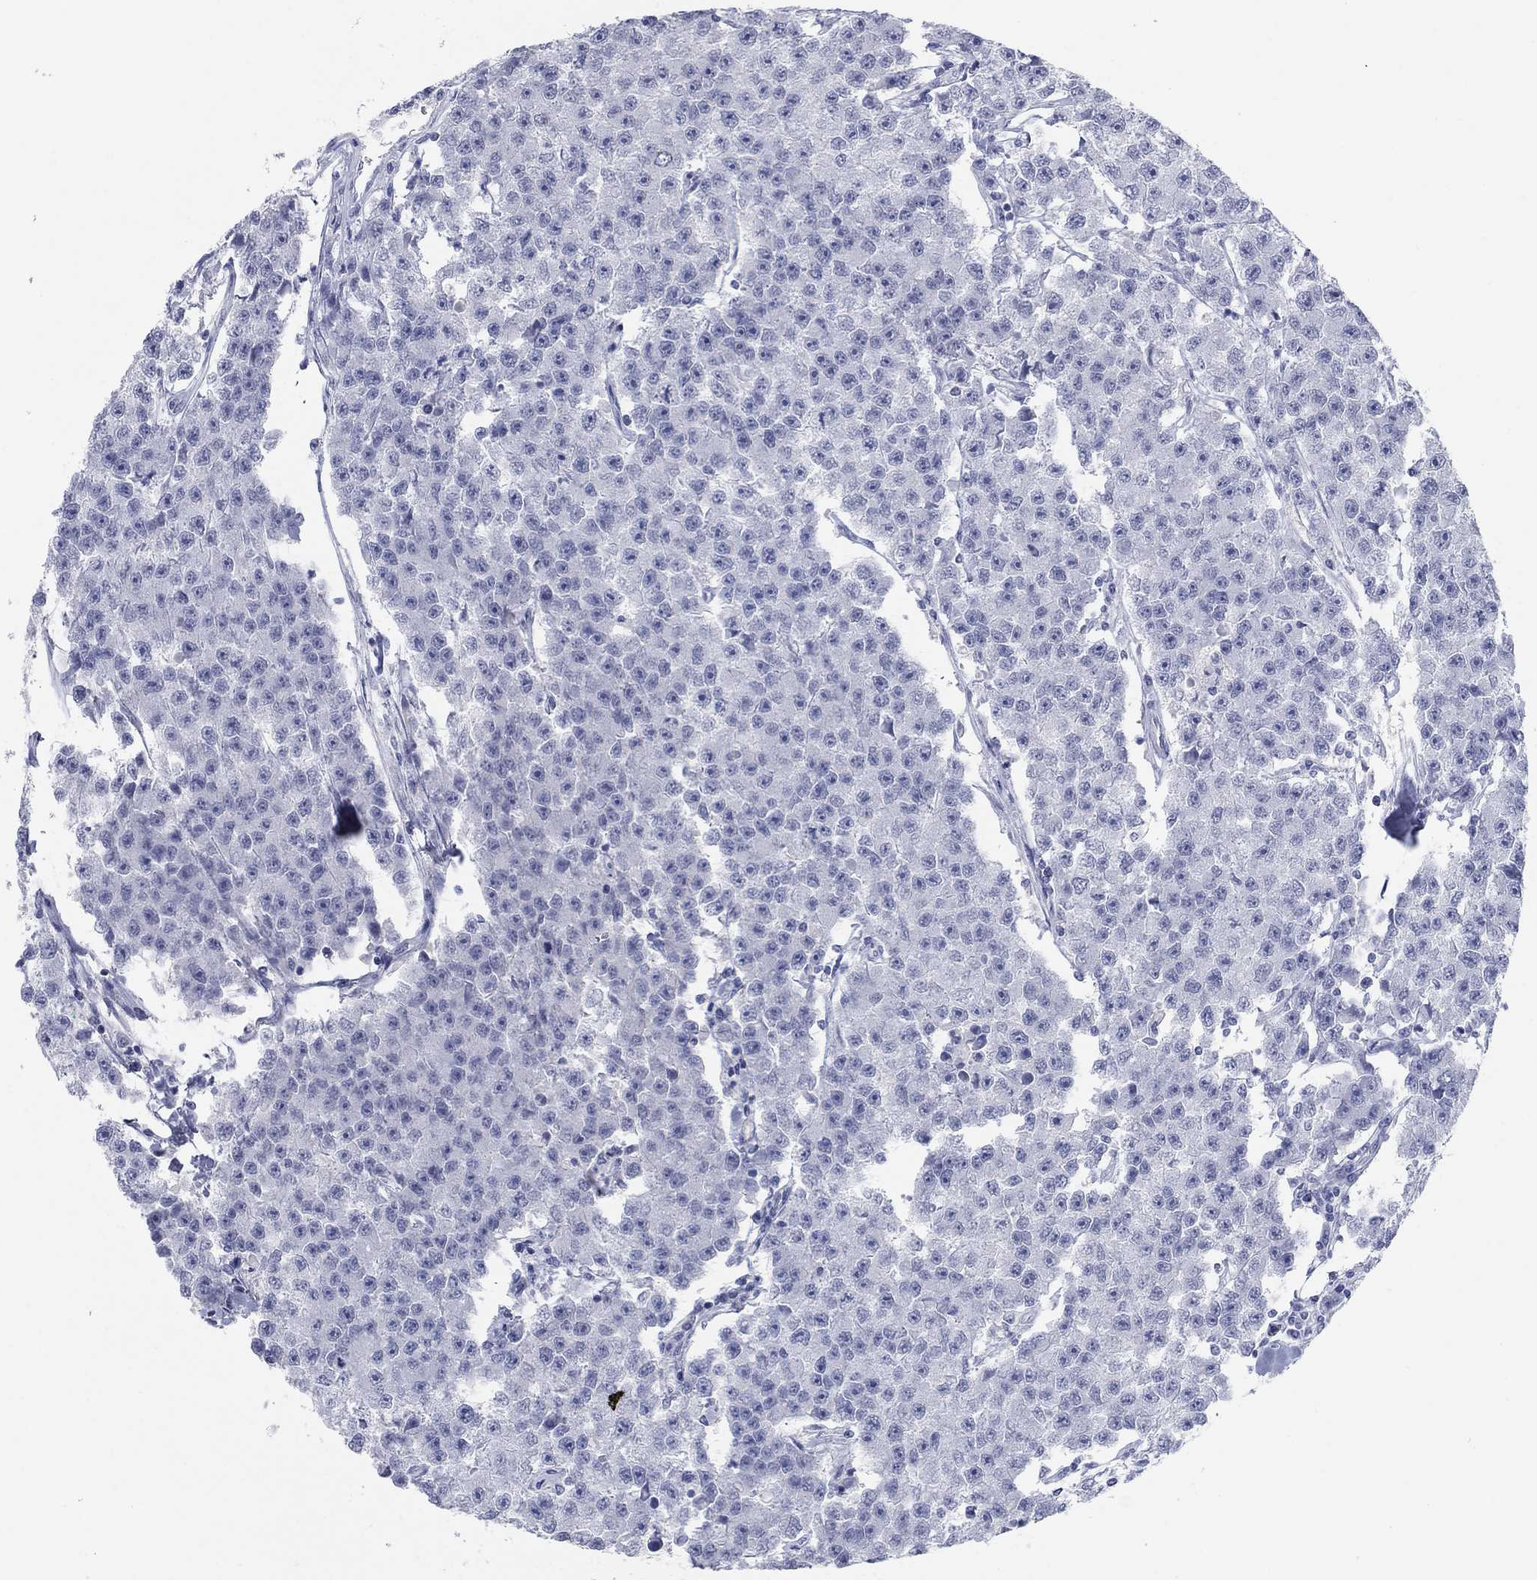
{"staining": {"intensity": "negative", "quantity": "none", "location": "none"}, "tissue": "testis cancer", "cell_type": "Tumor cells", "image_type": "cancer", "snomed": [{"axis": "morphology", "description": "Seminoma, NOS"}, {"axis": "topography", "description": "Testis"}], "caption": "DAB immunohistochemical staining of human testis seminoma reveals no significant positivity in tumor cells. (Stains: DAB immunohistochemistry with hematoxylin counter stain, Microscopy: brightfield microscopy at high magnification).", "gene": "ATP6V1G2", "patient": {"sex": "male", "age": 59}}